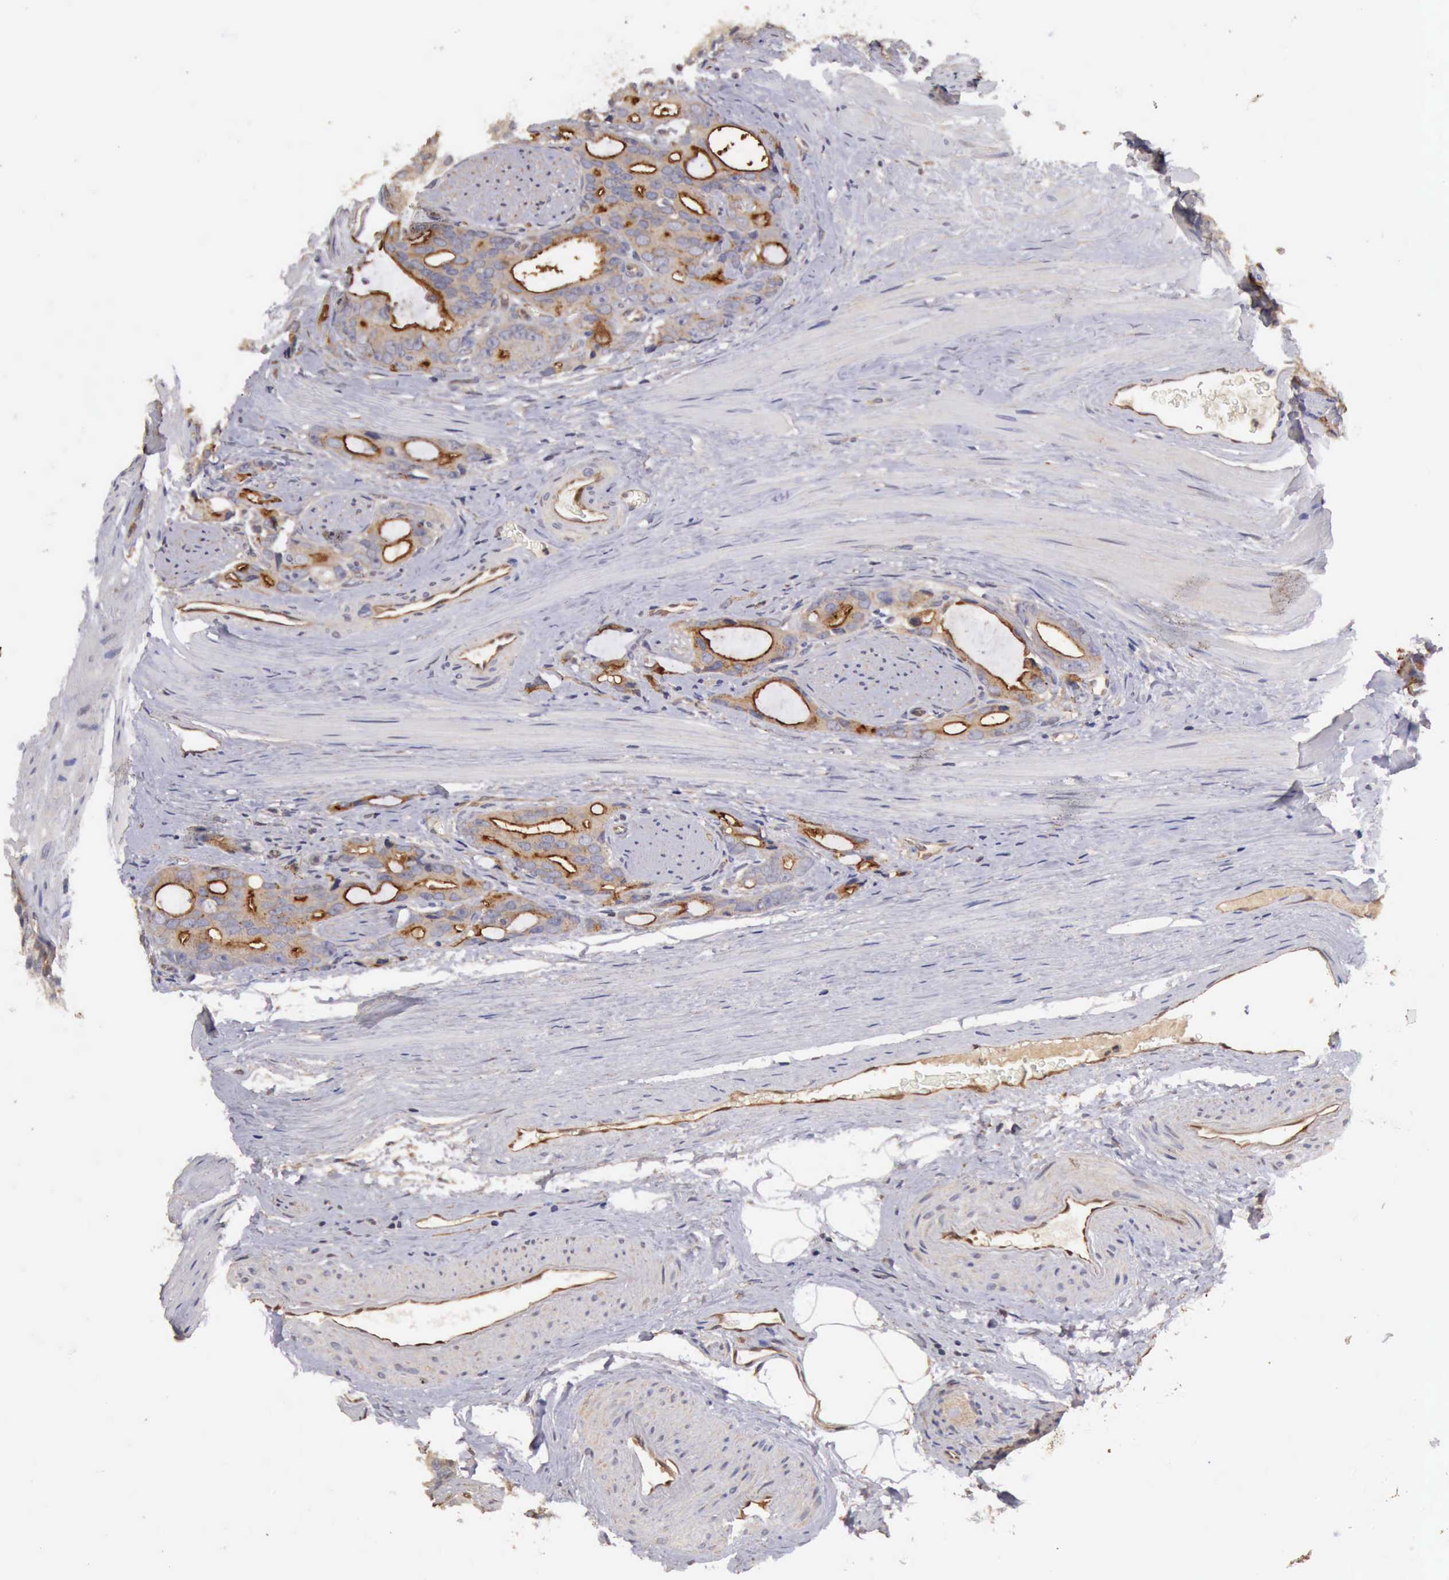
{"staining": {"intensity": "negative", "quantity": "none", "location": "none"}, "tissue": "prostate cancer", "cell_type": "Tumor cells", "image_type": "cancer", "snomed": [{"axis": "morphology", "description": "Adenocarcinoma, Medium grade"}, {"axis": "topography", "description": "Prostate"}], "caption": "This is an immunohistochemistry (IHC) photomicrograph of prostate adenocarcinoma (medium-grade). There is no expression in tumor cells.", "gene": "BMX", "patient": {"sex": "male", "age": 53}}